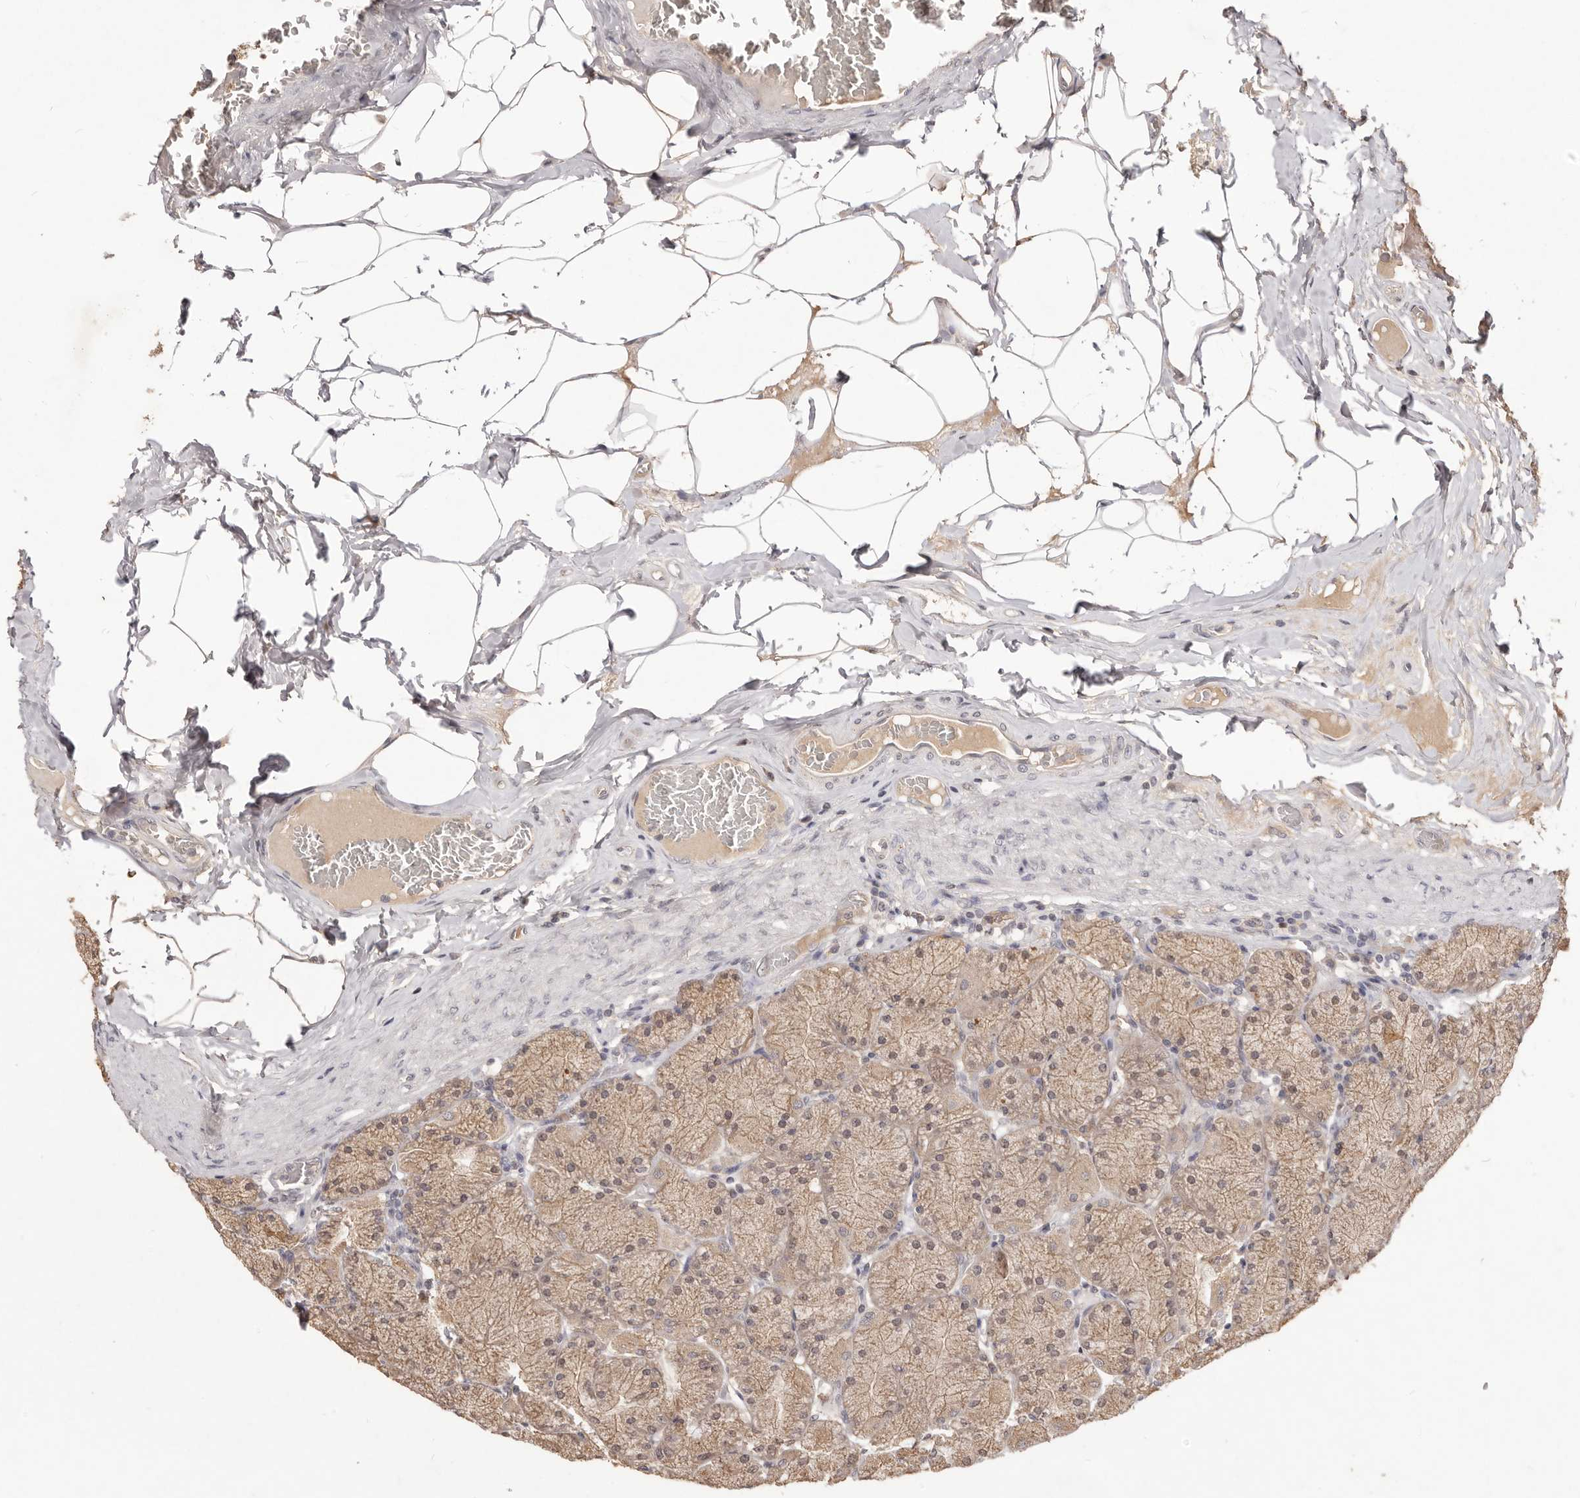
{"staining": {"intensity": "moderate", "quantity": "25%-75%", "location": "cytoplasmic/membranous,nuclear"}, "tissue": "stomach", "cell_type": "Glandular cells", "image_type": "normal", "snomed": [{"axis": "morphology", "description": "Normal tissue, NOS"}, {"axis": "topography", "description": "Stomach, upper"}], "caption": "Moderate cytoplasmic/membranous,nuclear positivity is appreciated in about 25%-75% of glandular cells in benign stomach. (DAB IHC with brightfield microscopy, high magnification).", "gene": "TSPAN13", "patient": {"sex": "female", "age": 56}}